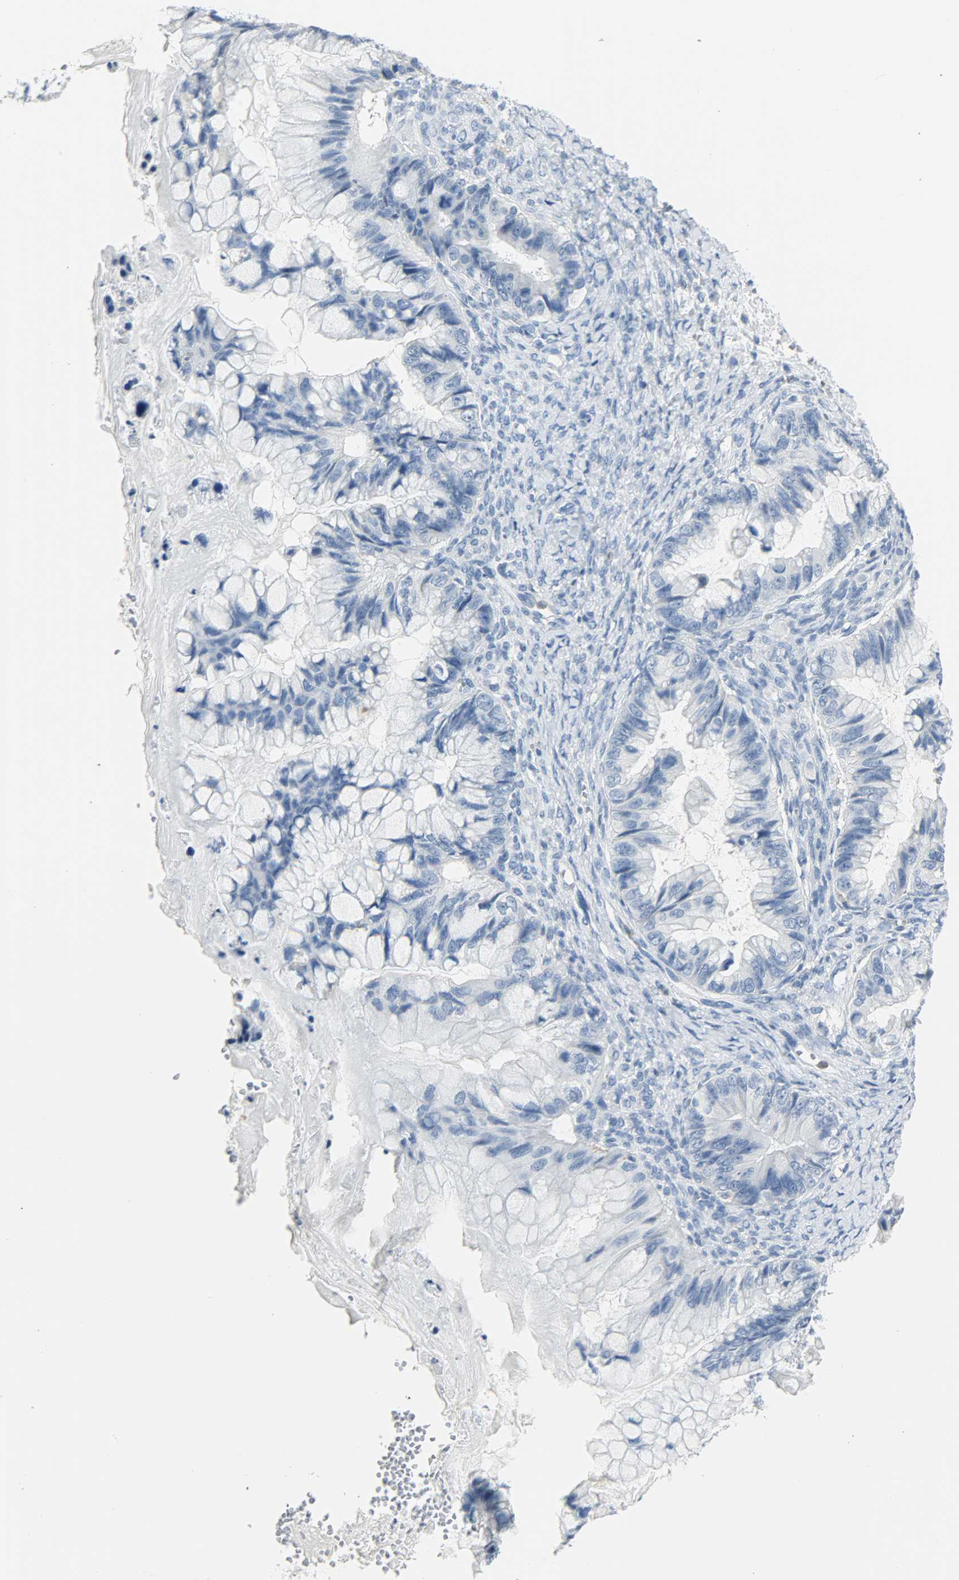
{"staining": {"intensity": "negative", "quantity": "none", "location": "none"}, "tissue": "ovarian cancer", "cell_type": "Tumor cells", "image_type": "cancer", "snomed": [{"axis": "morphology", "description": "Cystadenocarcinoma, mucinous, NOS"}, {"axis": "topography", "description": "Ovary"}], "caption": "DAB immunohistochemical staining of ovarian cancer (mucinous cystadenocarcinoma) displays no significant staining in tumor cells.", "gene": "PTPN6", "patient": {"sex": "female", "age": 36}}